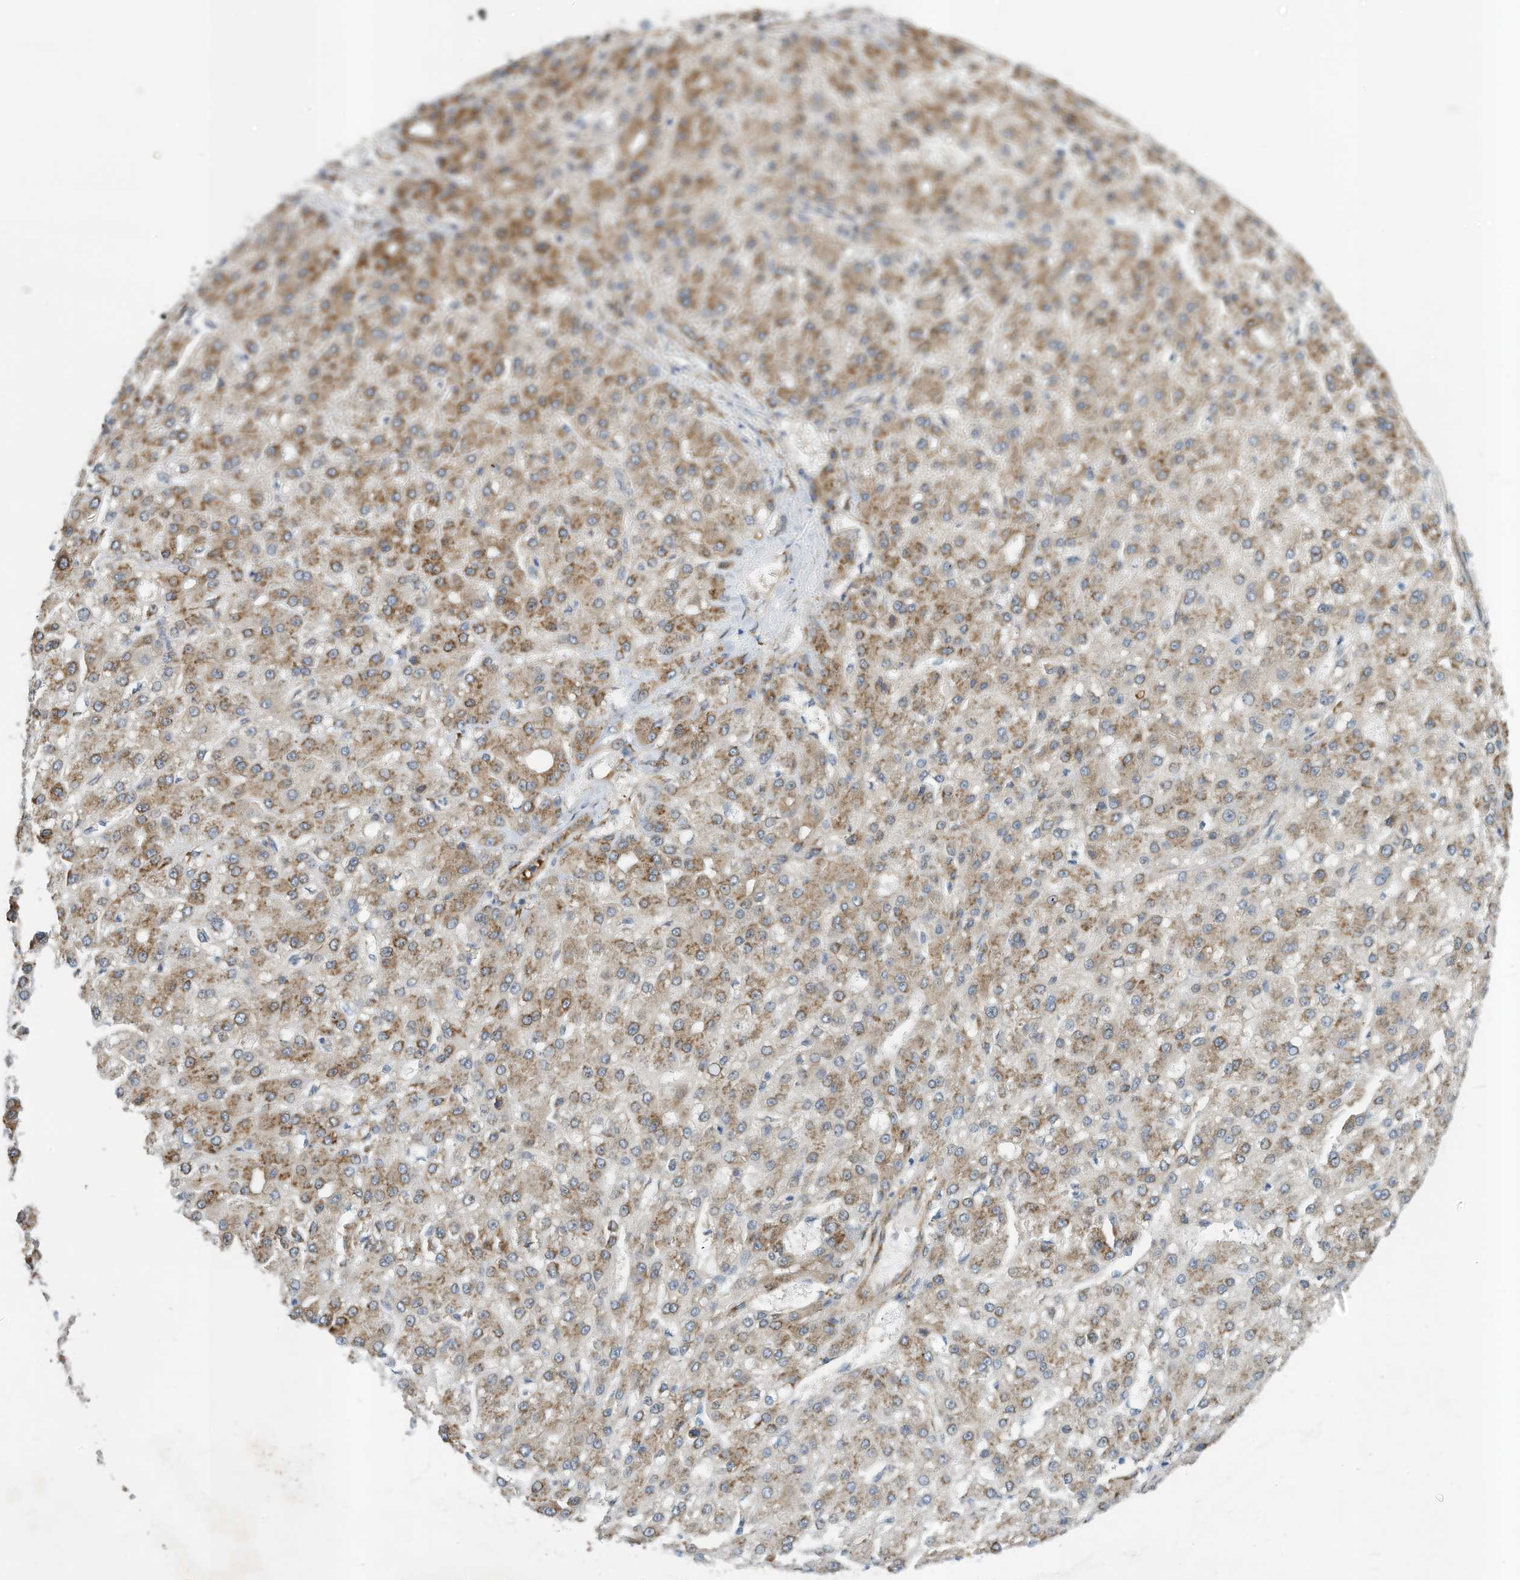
{"staining": {"intensity": "moderate", "quantity": ">75%", "location": "cytoplasmic/membranous"}, "tissue": "liver cancer", "cell_type": "Tumor cells", "image_type": "cancer", "snomed": [{"axis": "morphology", "description": "Carcinoma, Hepatocellular, NOS"}, {"axis": "topography", "description": "Liver"}], "caption": "High-power microscopy captured an IHC photomicrograph of liver cancer, revealing moderate cytoplasmic/membranous expression in approximately >75% of tumor cells.", "gene": "ZBTB45", "patient": {"sex": "male", "age": 67}}